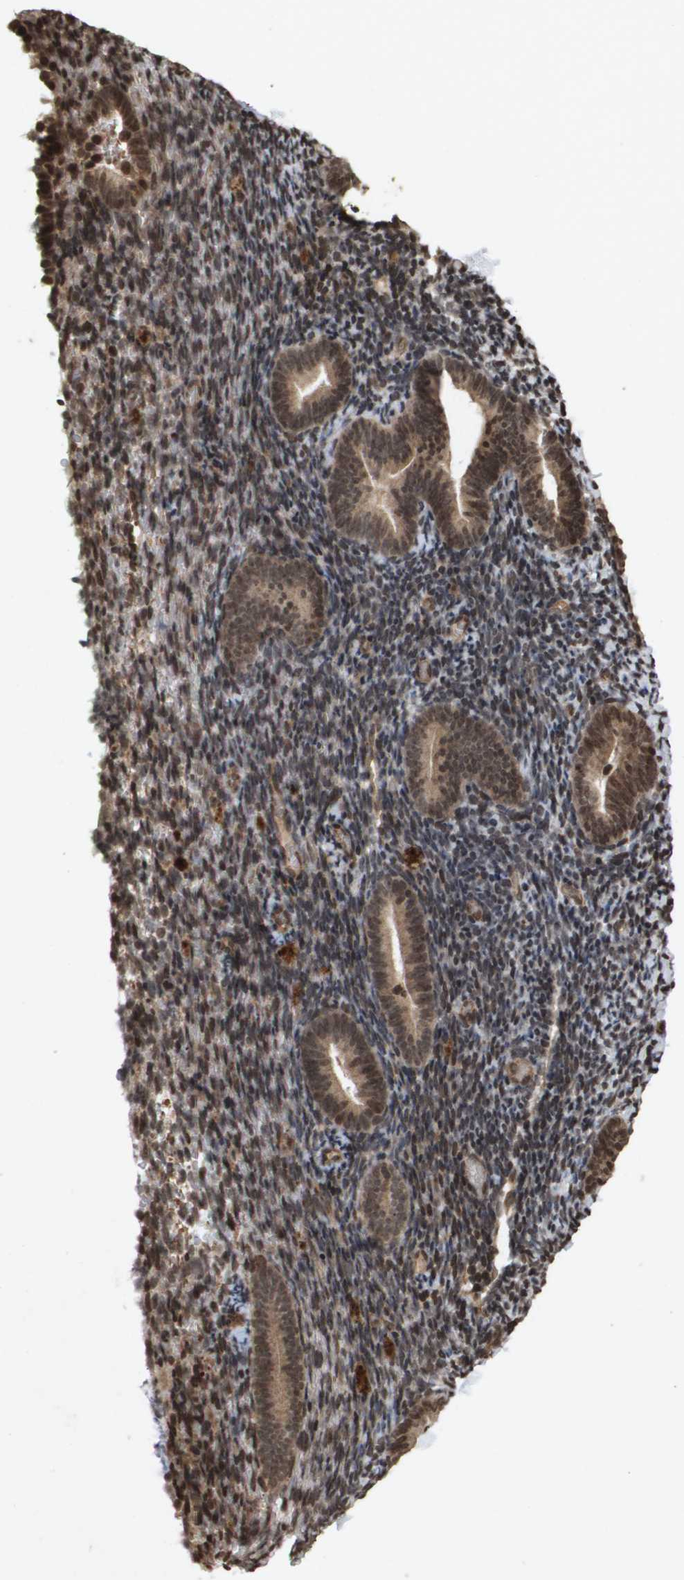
{"staining": {"intensity": "moderate", "quantity": "25%-75%", "location": "nuclear"}, "tissue": "endometrium", "cell_type": "Cells in endometrial stroma", "image_type": "normal", "snomed": [{"axis": "morphology", "description": "Normal tissue, NOS"}, {"axis": "topography", "description": "Endometrium"}], "caption": "Brown immunohistochemical staining in normal human endometrium demonstrates moderate nuclear staining in approximately 25%-75% of cells in endometrial stroma.", "gene": "HSPA6", "patient": {"sex": "female", "age": 51}}